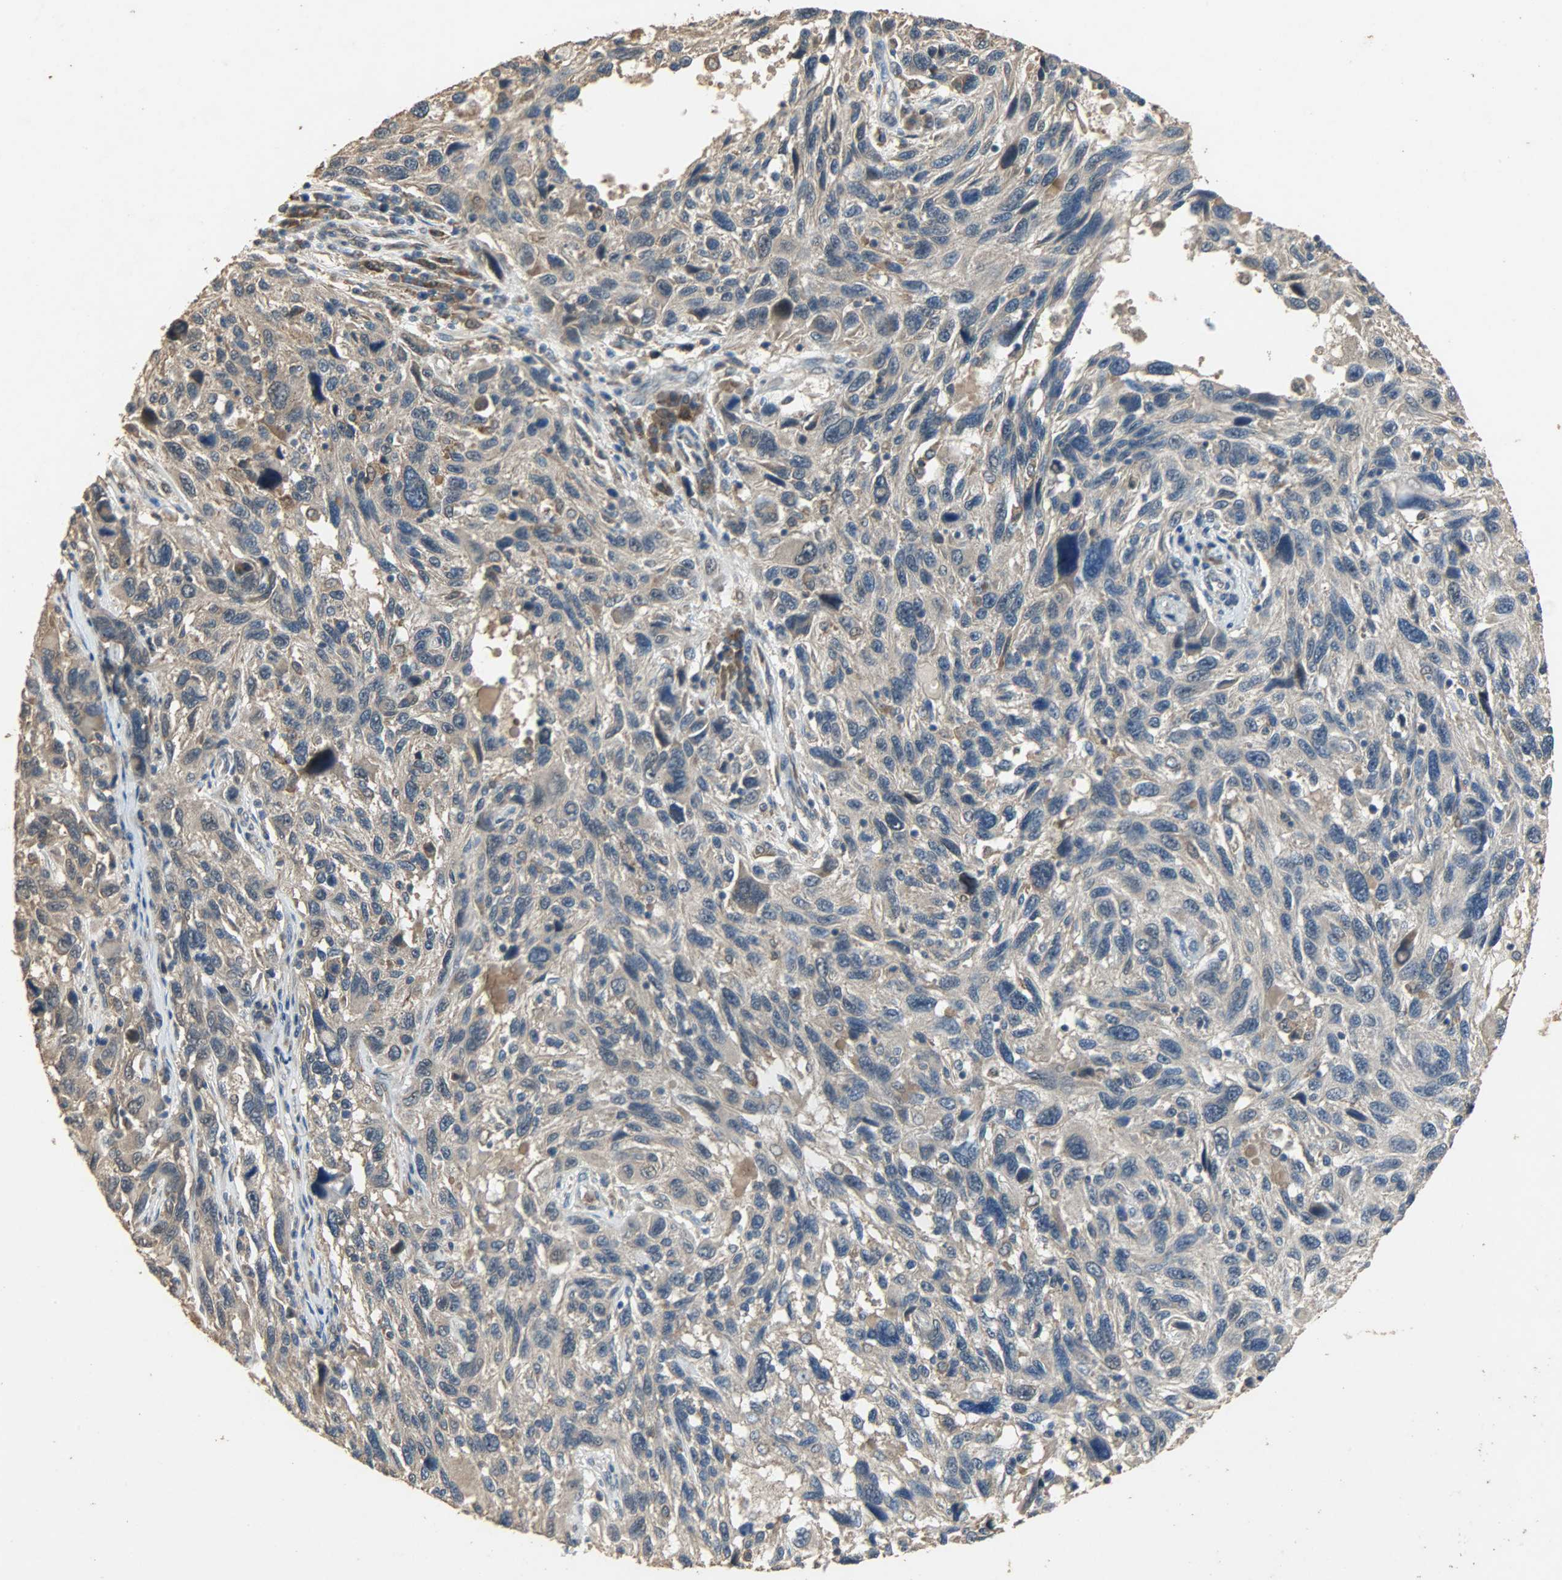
{"staining": {"intensity": "weak", "quantity": ">75%", "location": "cytoplasmic/membranous"}, "tissue": "melanoma", "cell_type": "Tumor cells", "image_type": "cancer", "snomed": [{"axis": "morphology", "description": "Malignant melanoma, NOS"}, {"axis": "topography", "description": "Skin"}], "caption": "IHC photomicrograph of melanoma stained for a protein (brown), which reveals low levels of weak cytoplasmic/membranous positivity in approximately >75% of tumor cells.", "gene": "CDKN2C", "patient": {"sex": "male", "age": 53}}